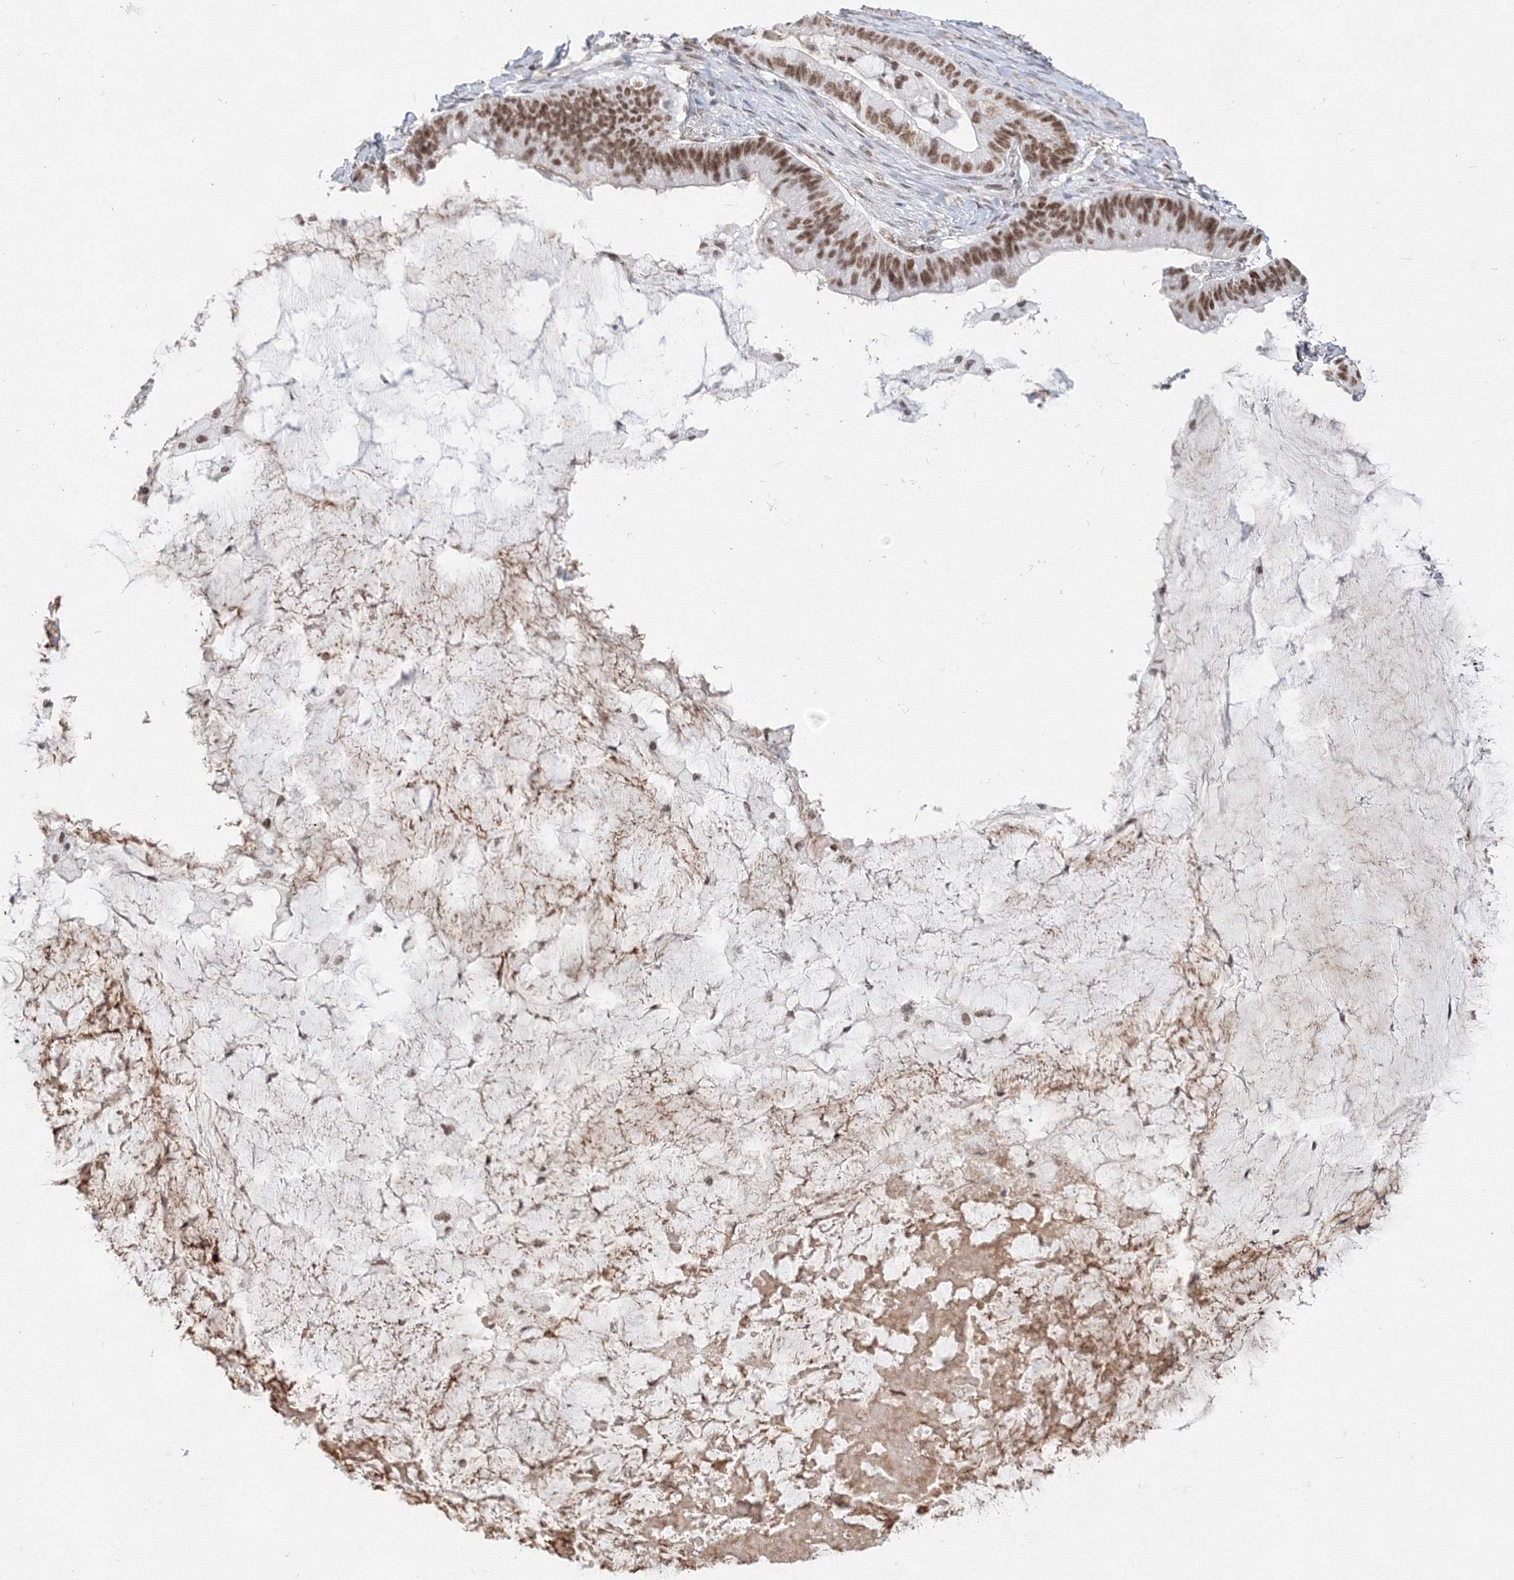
{"staining": {"intensity": "moderate", "quantity": ">75%", "location": "nuclear"}, "tissue": "ovarian cancer", "cell_type": "Tumor cells", "image_type": "cancer", "snomed": [{"axis": "morphology", "description": "Cystadenocarcinoma, mucinous, NOS"}, {"axis": "topography", "description": "Ovary"}], "caption": "Brown immunohistochemical staining in human ovarian cancer (mucinous cystadenocarcinoma) demonstrates moderate nuclear positivity in approximately >75% of tumor cells.", "gene": "ZNF638", "patient": {"sex": "female", "age": 61}}